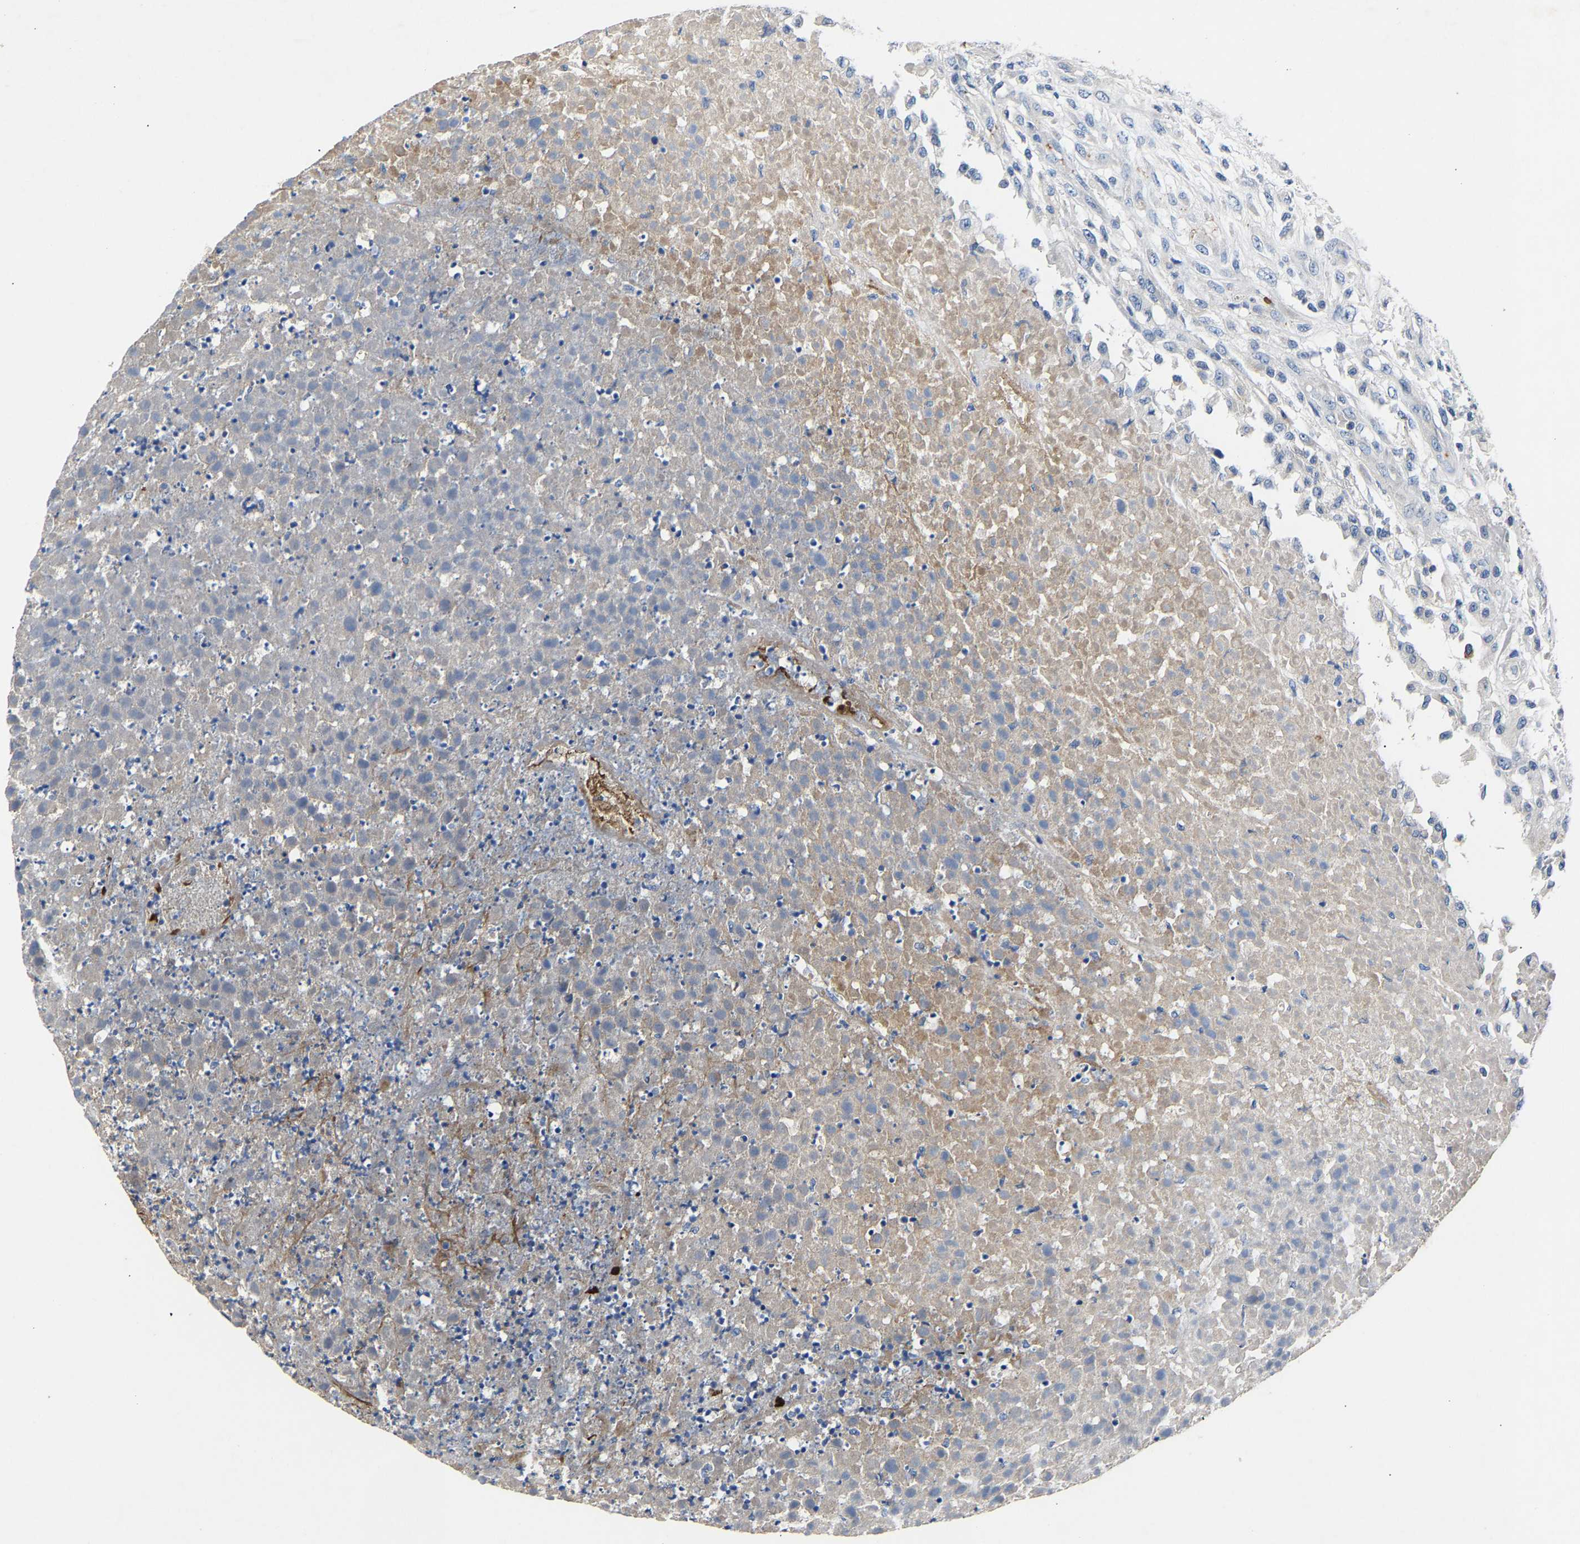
{"staining": {"intensity": "negative", "quantity": "none", "location": "none"}, "tissue": "testis cancer", "cell_type": "Tumor cells", "image_type": "cancer", "snomed": [{"axis": "morphology", "description": "Seminoma, NOS"}, {"axis": "topography", "description": "Testis"}], "caption": "Testis cancer (seminoma) stained for a protein using IHC demonstrates no expression tumor cells.", "gene": "CCDC171", "patient": {"sex": "male", "age": 59}}